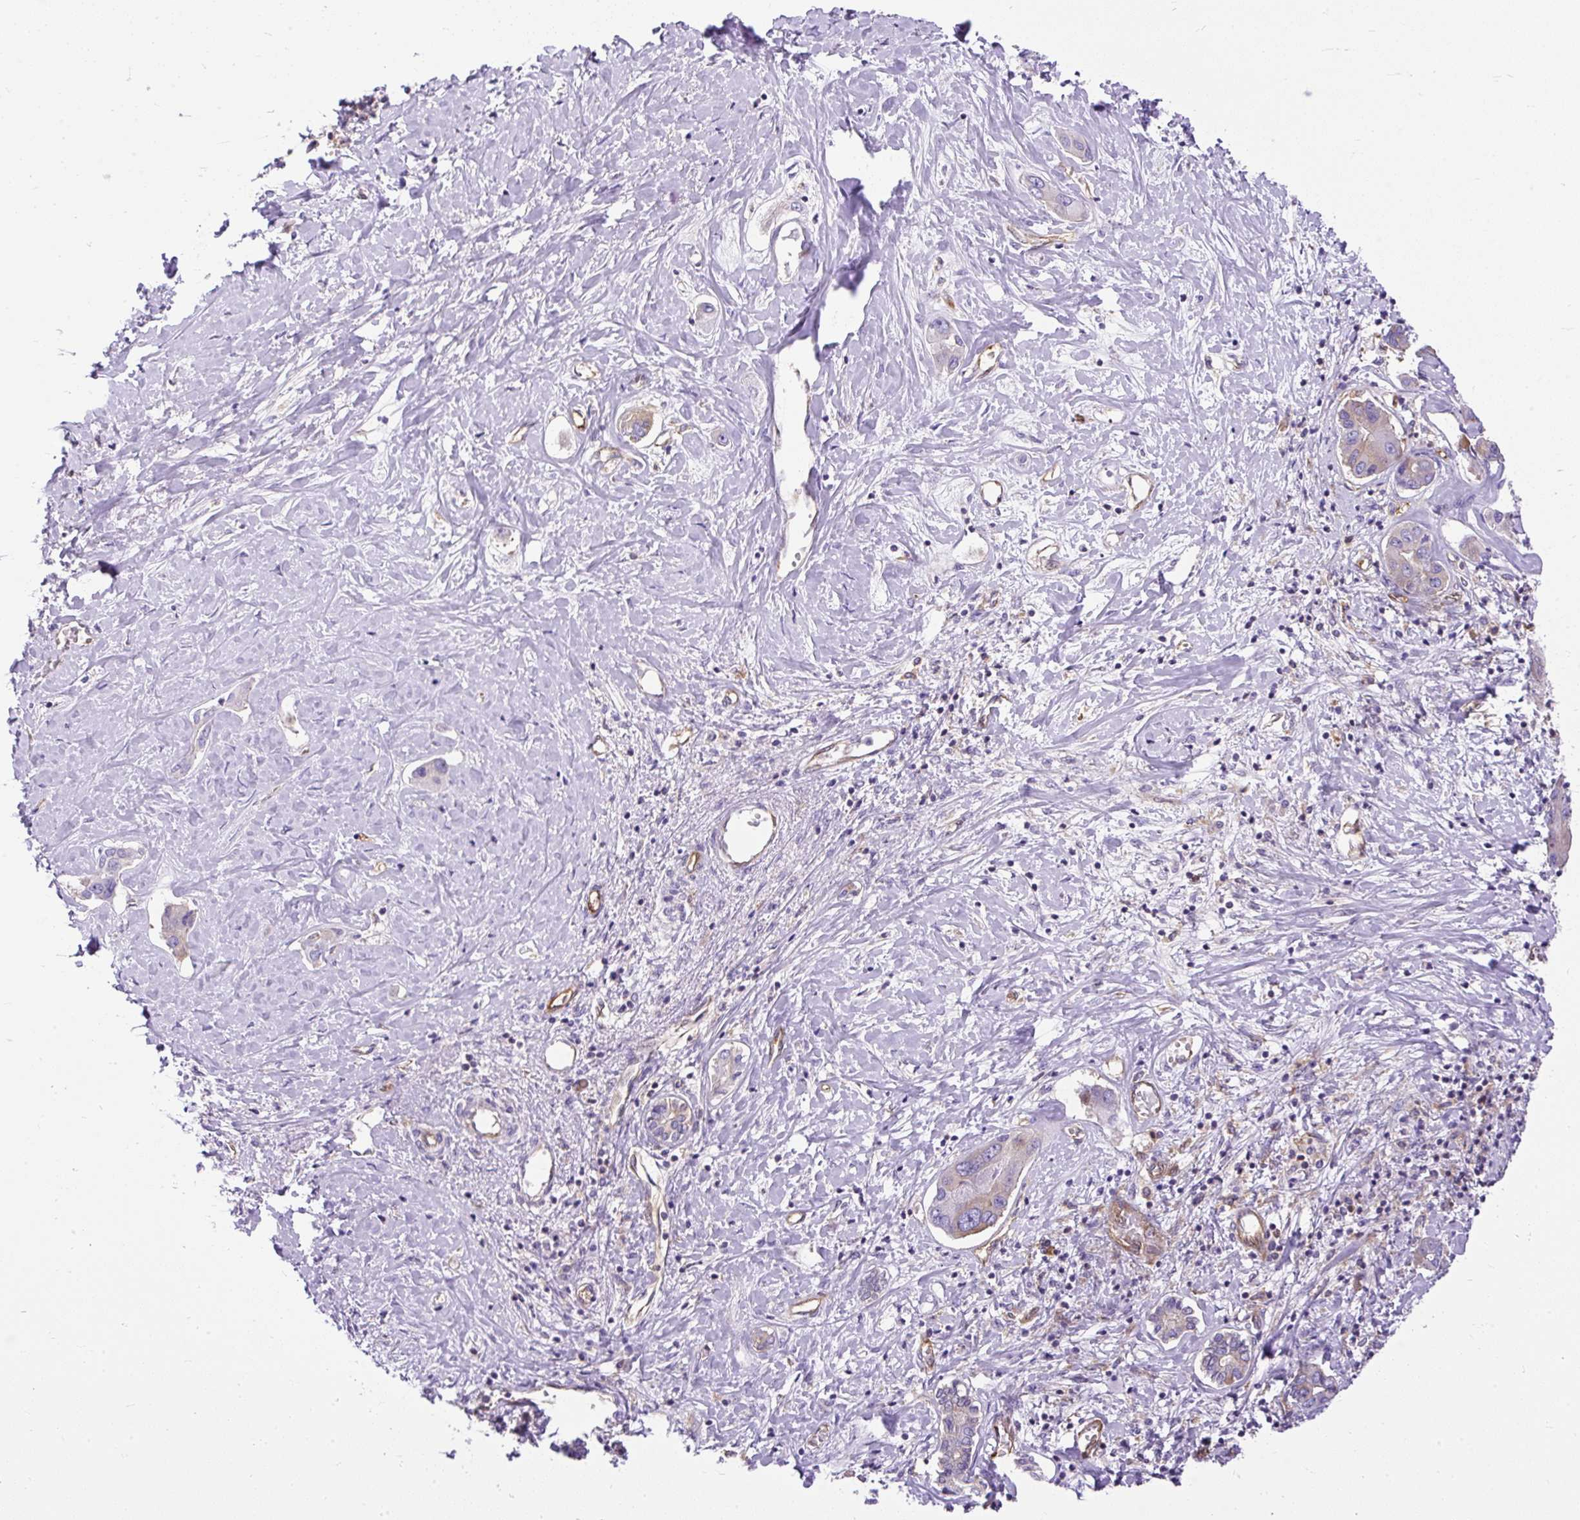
{"staining": {"intensity": "negative", "quantity": "none", "location": "none"}, "tissue": "liver cancer", "cell_type": "Tumor cells", "image_type": "cancer", "snomed": [{"axis": "morphology", "description": "Cholangiocarcinoma"}, {"axis": "topography", "description": "Liver"}], "caption": "A high-resolution histopathology image shows immunohistochemistry staining of liver cholangiocarcinoma, which reveals no significant staining in tumor cells.", "gene": "MAP1S", "patient": {"sex": "male", "age": 59}}